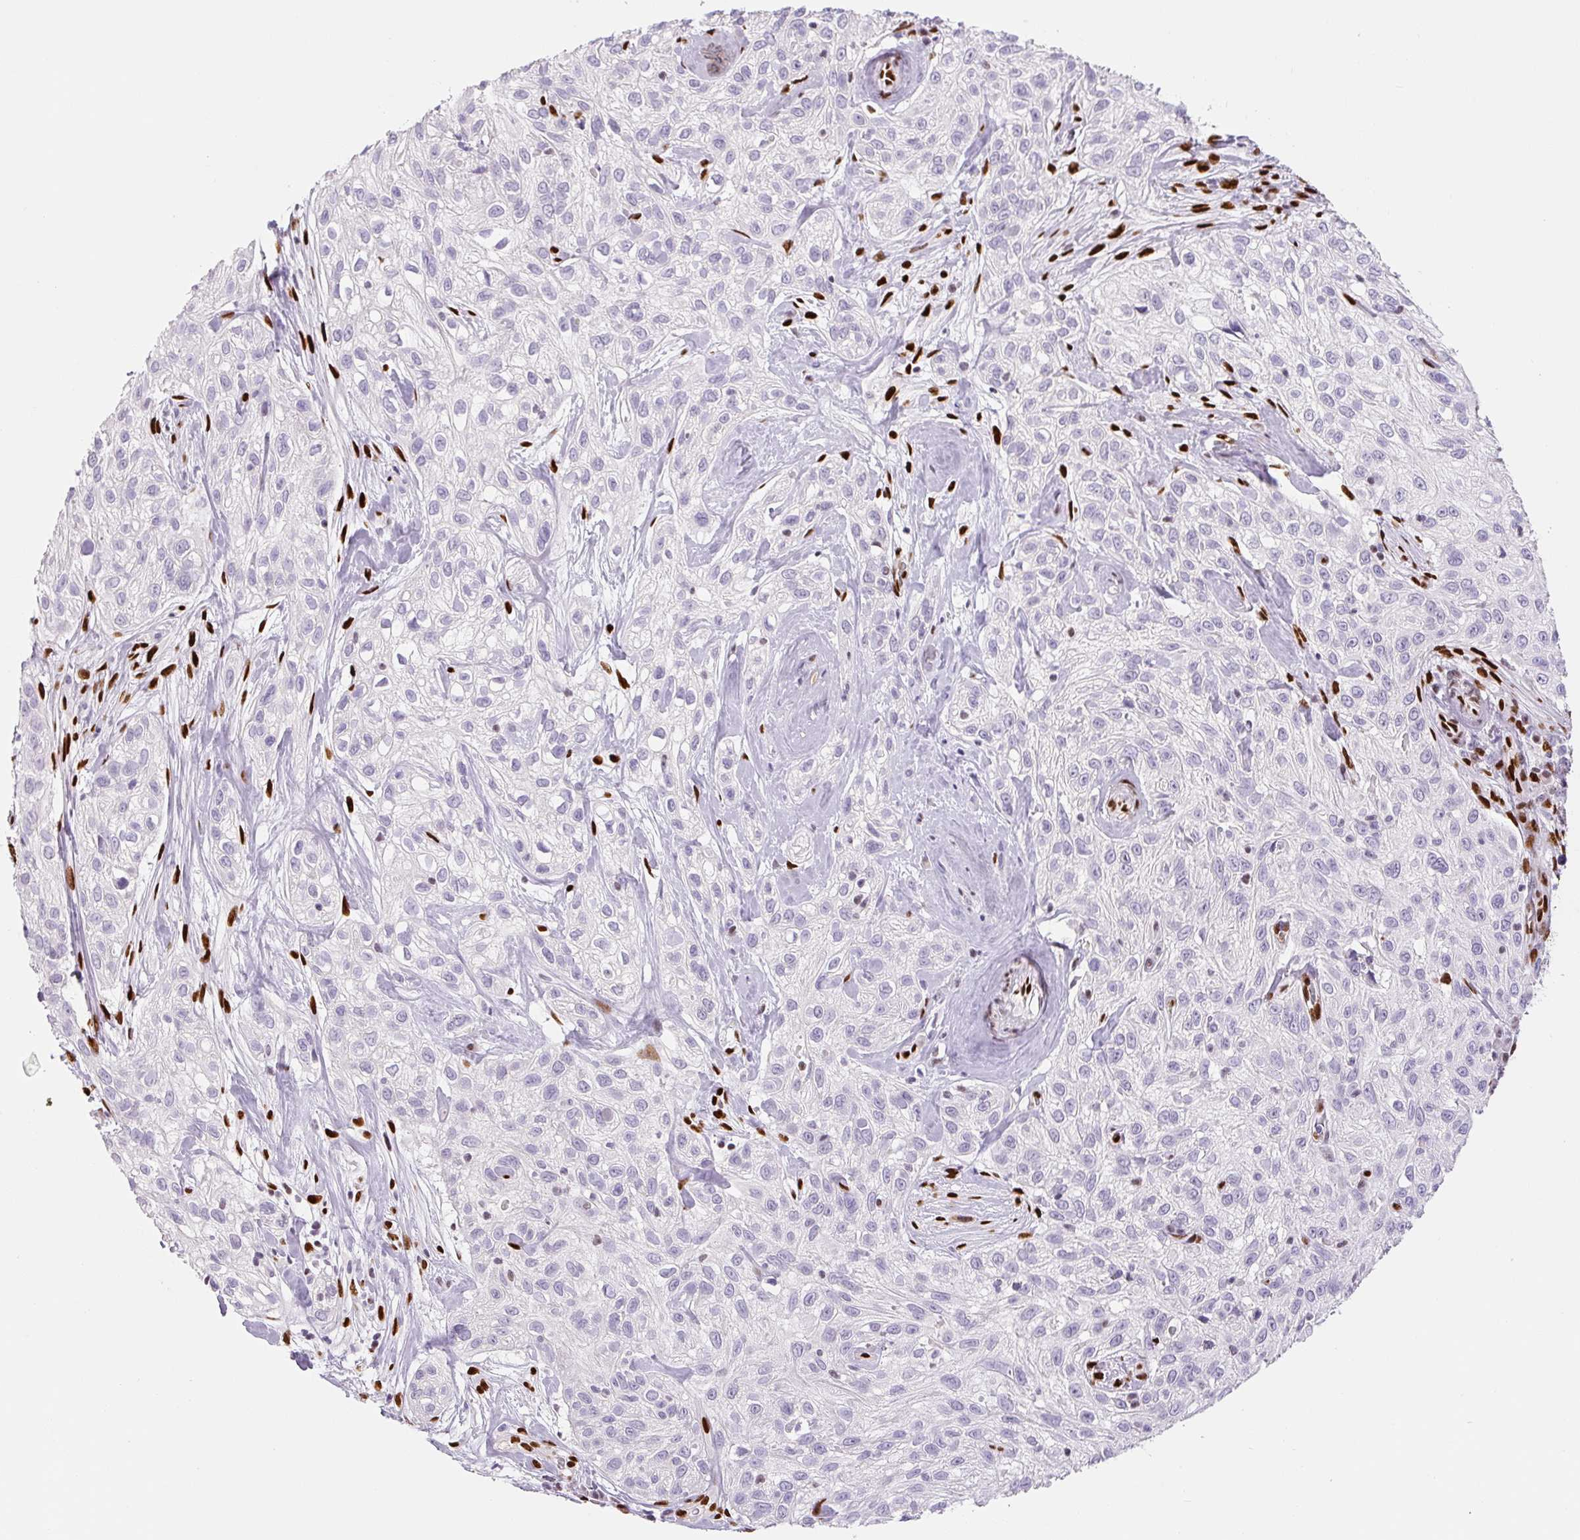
{"staining": {"intensity": "negative", "quantity": "none", "location": "none"}, "tissue": "skin cancer", "cell_type": "Tumor cells", "image_type": "cancer", "snomed": [{"axis": "morphology", "description": "Squamous cell carcinoma, NOS"}, {"axis": "topography", "description": "Skin"}], "caption": "This is a image of immunohistochemistry staining of squamous cell carcinoma (skin), which shows no positivity in tumor cells.", "gene": "ZEB1", "patient": {"sex": "male", "age": 82}}